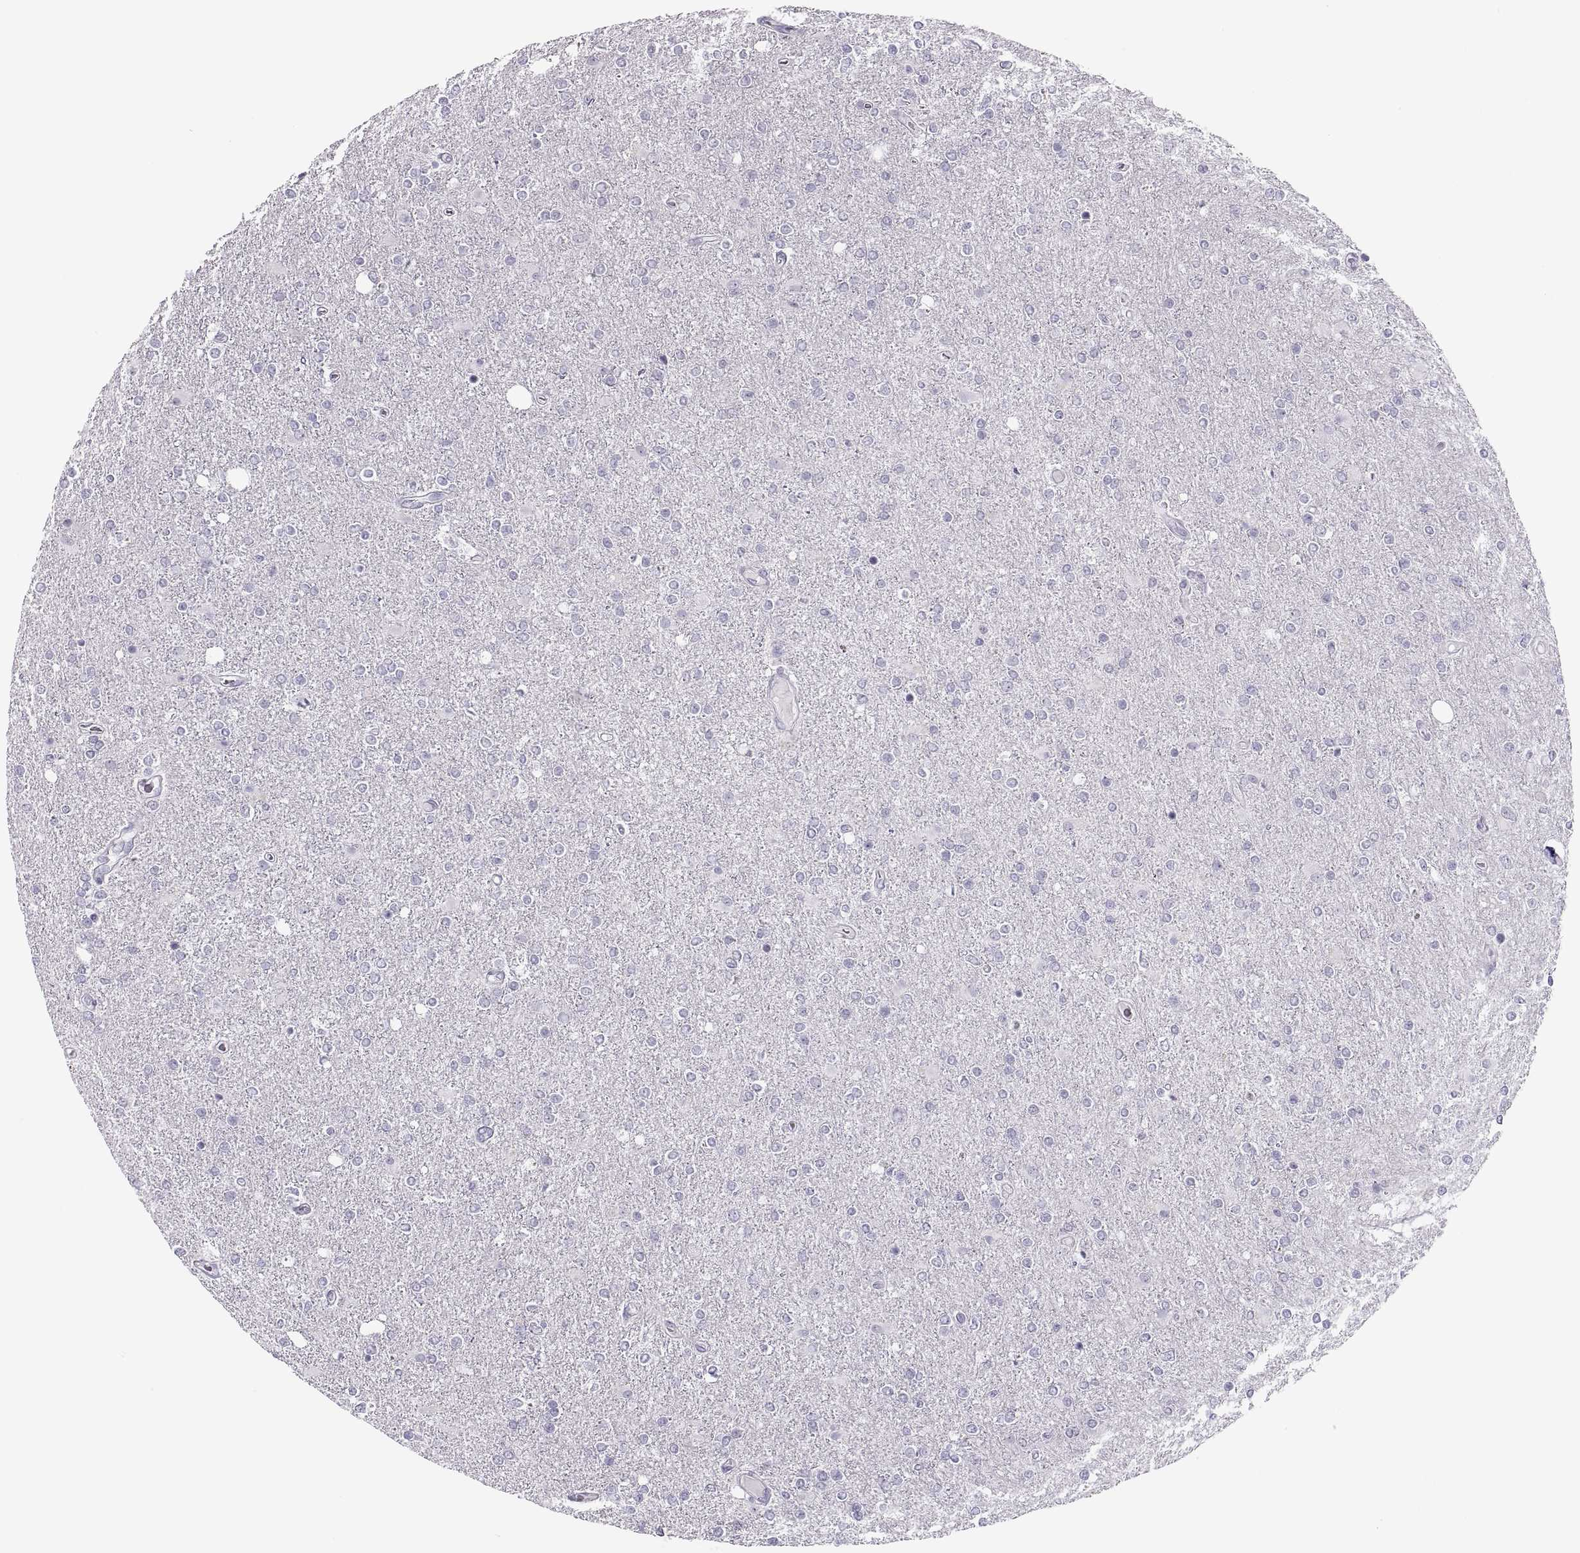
{"staining": {"intensity": "negative", "quantity": "none", "location": "none"}, "tissue": "glioma", "cell_type": "Tumor cells", "image_type": "cancer", "snomed": [{"axis": "morphology", "description": "Glioma, malignant, High grade"}, {"axis": "topography", "description": "Cerebral cortex"}], "caption": "Immunohistochemistry (IHC) photomicrograph of human malignant glioma (high-grade) stained for a protein (brown), which demonstrates no positivity in tumor cells.", "gene": "C3orf22", "patient": {"sex": "male", "age": 70}}